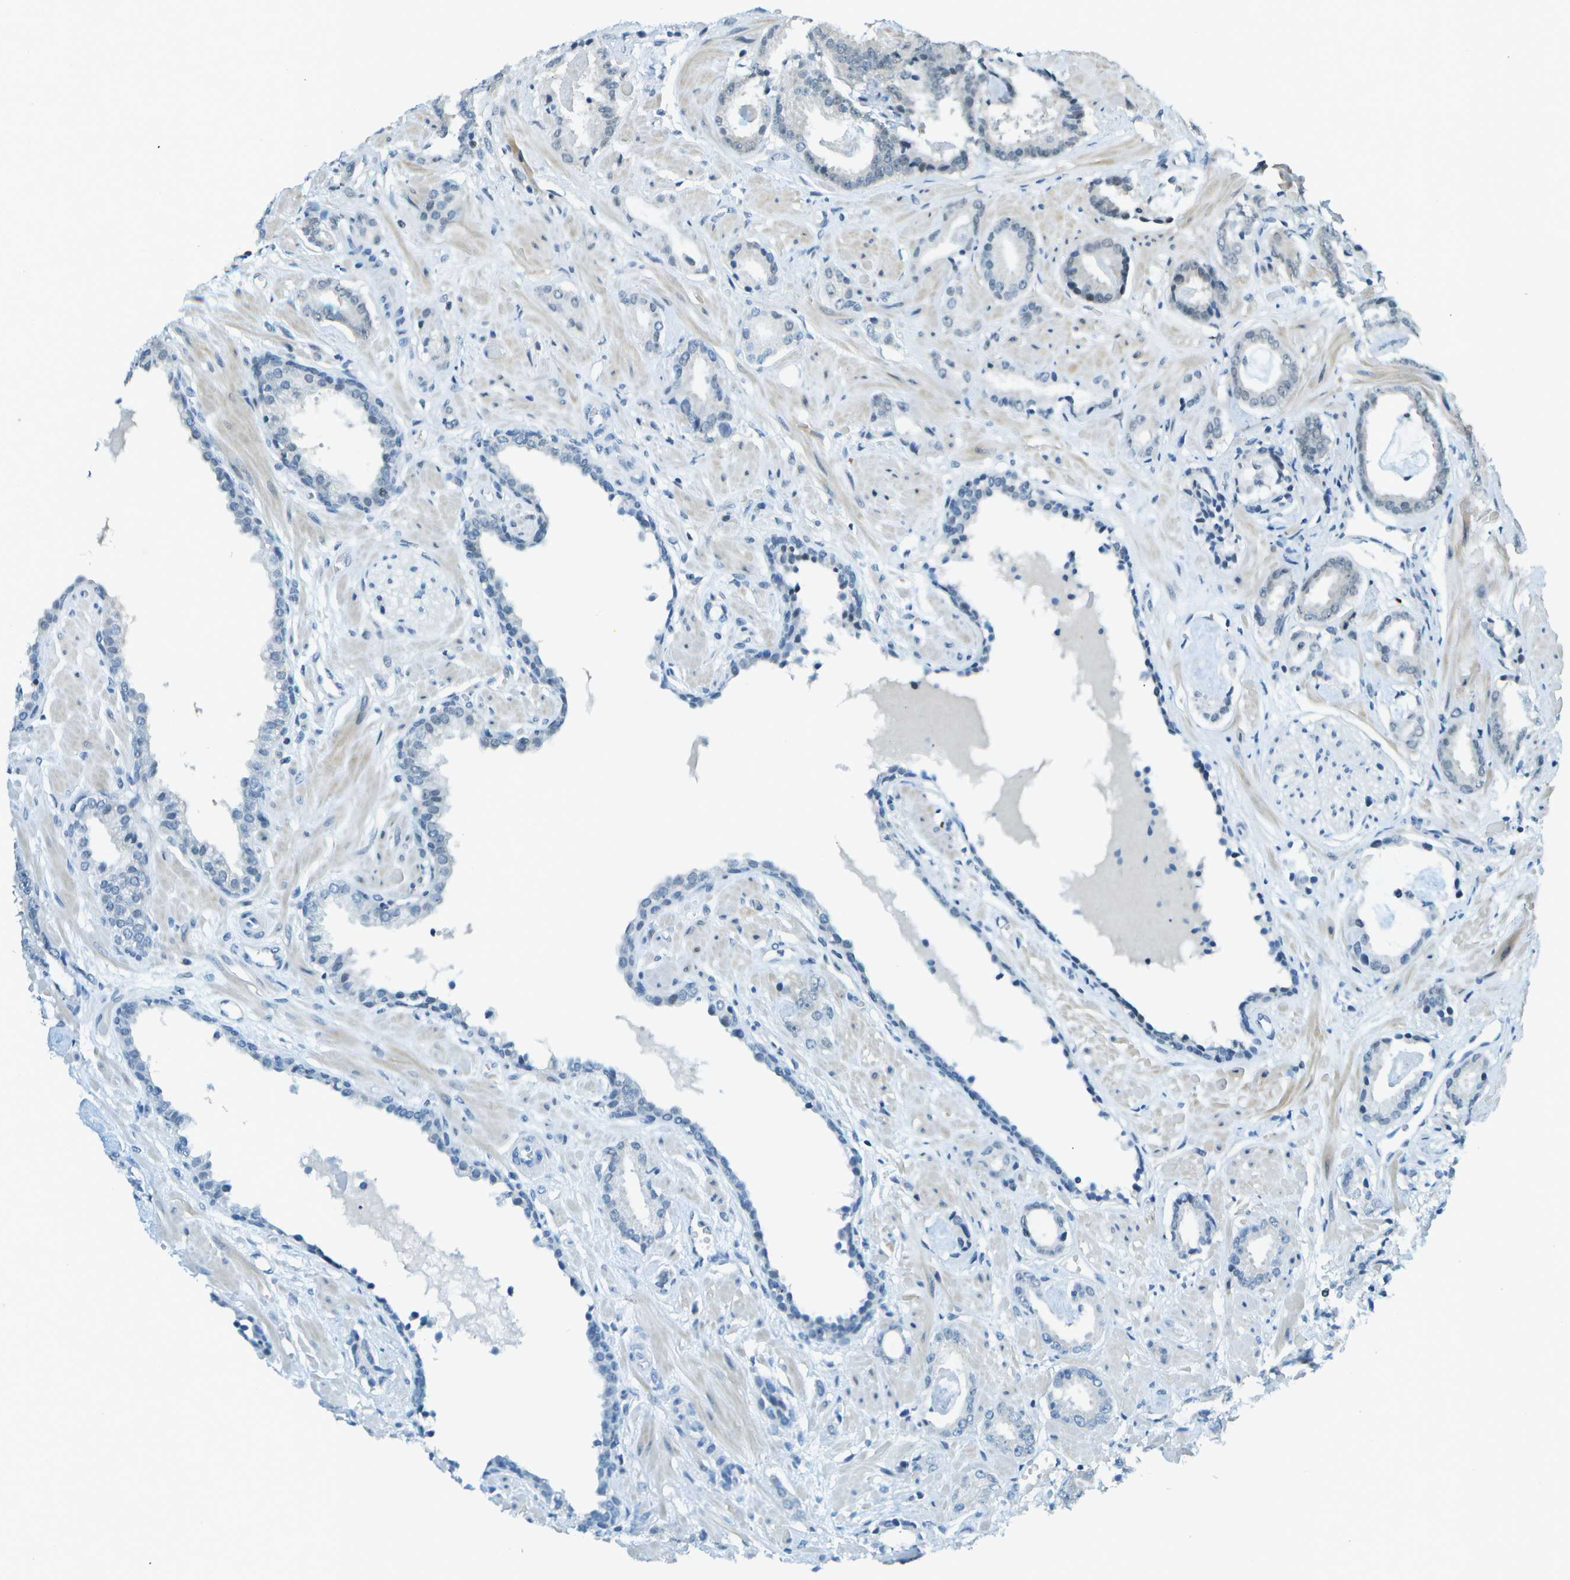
{"staining": {"intensity": "negative", "quantity": "none", "location": "none"}, "tissue": "prostate cancer", "cell_type": "Tumor cells", "image_type": "cancer", "snomed": [{"axis": "morphology", "description": "Adenocarcinoma, Low grade"}, {"axis": "topography", "description": "Prostate"}], "caption": "Tumor cells show no significant staining in low-grade adenocarcinoma (prostate).", "gene": "NEK11", "patient": {"sex": "male", "age": 53}}